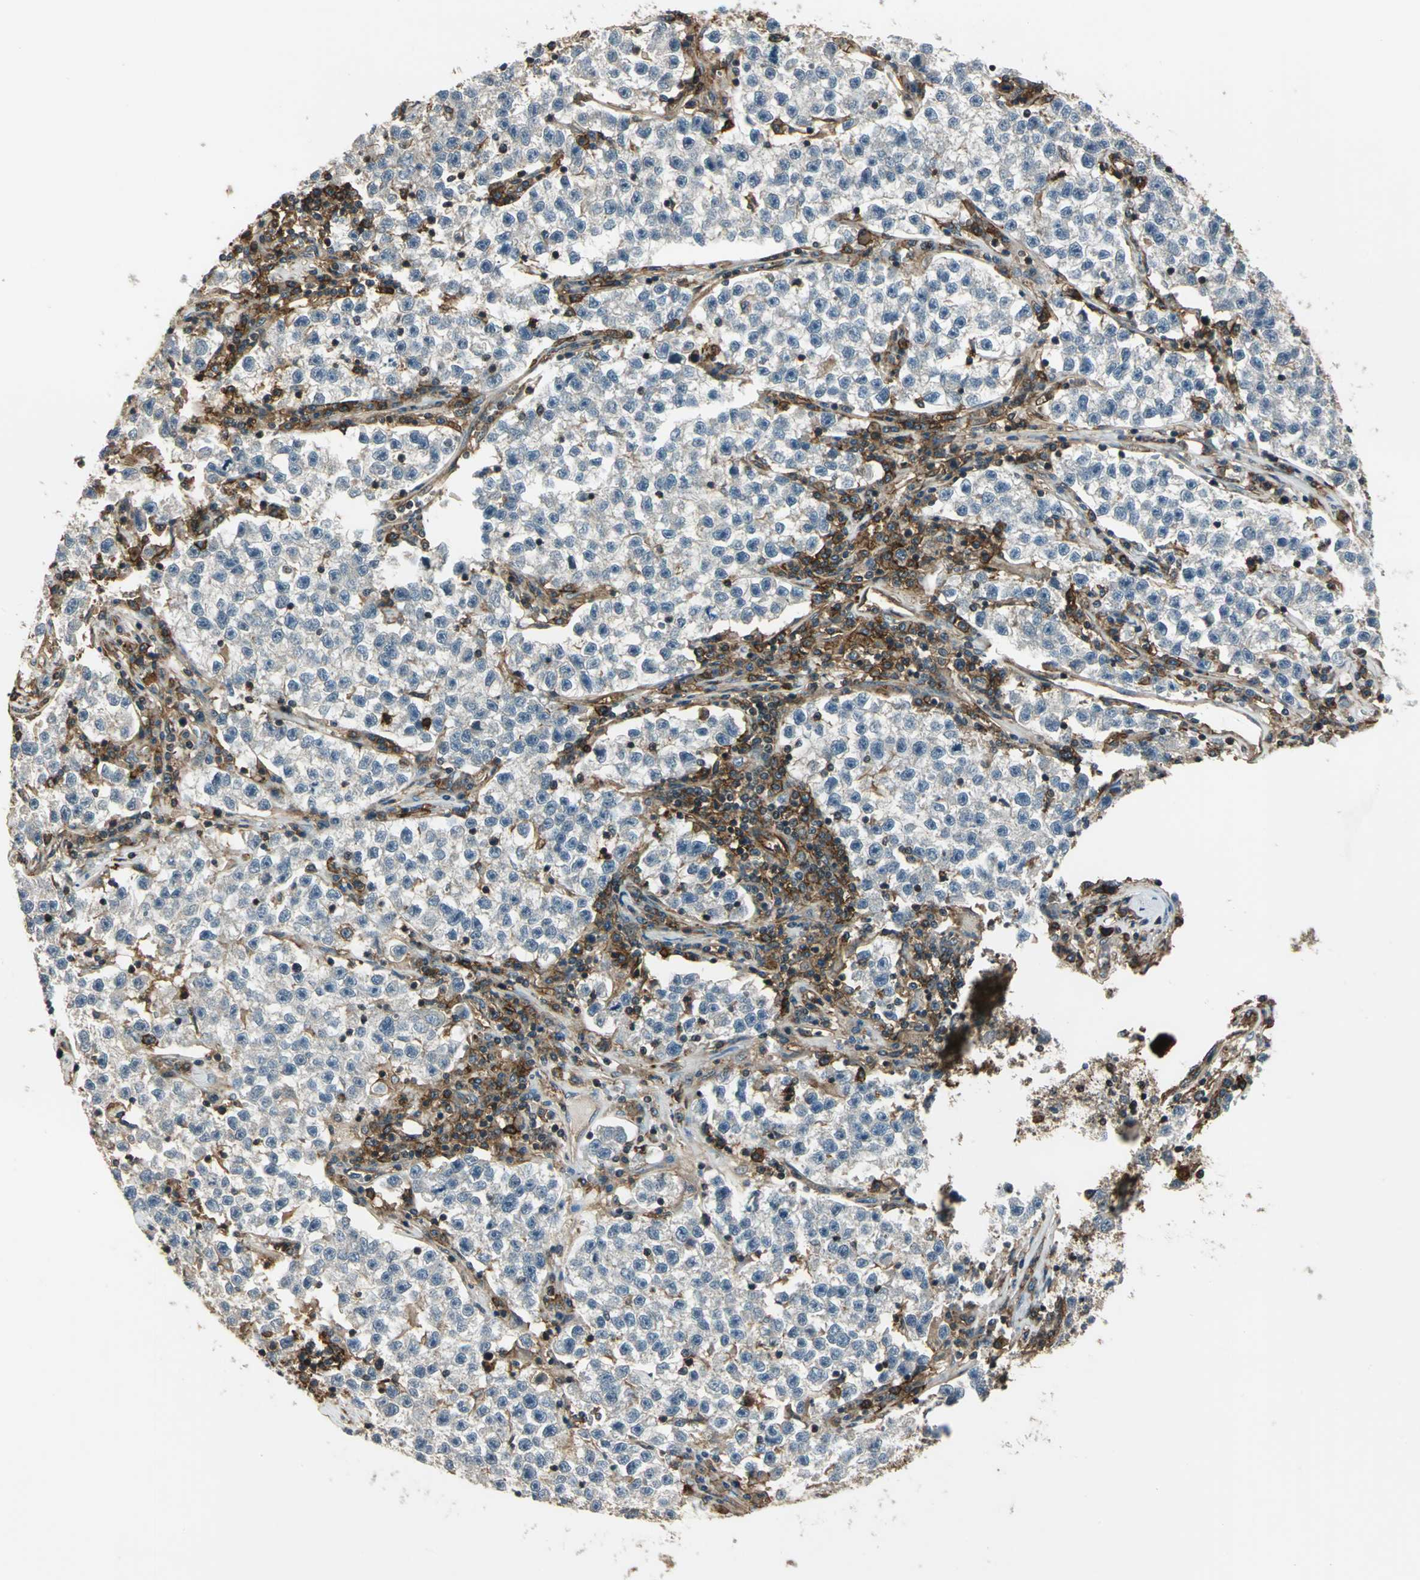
{"staining": {"intensity": "negative", "quantity": "none", "location": "none"}, "tissue": "testis cancer", "cell_type": "Tumor cells", "image_type": "cancer", "snomed": [{"axis": "morphology", "description": "Seminoma, NOS"}, {"axis": "topography", "description": "Testis"}], "caption": "DAB (3,3'-diaminobenzidine) immunohistochemical staining of testis cancer reveals no significant positivity in tumor cells.", "gene": "NR2C2", "patient": {"sex": "male", "age": 22}}